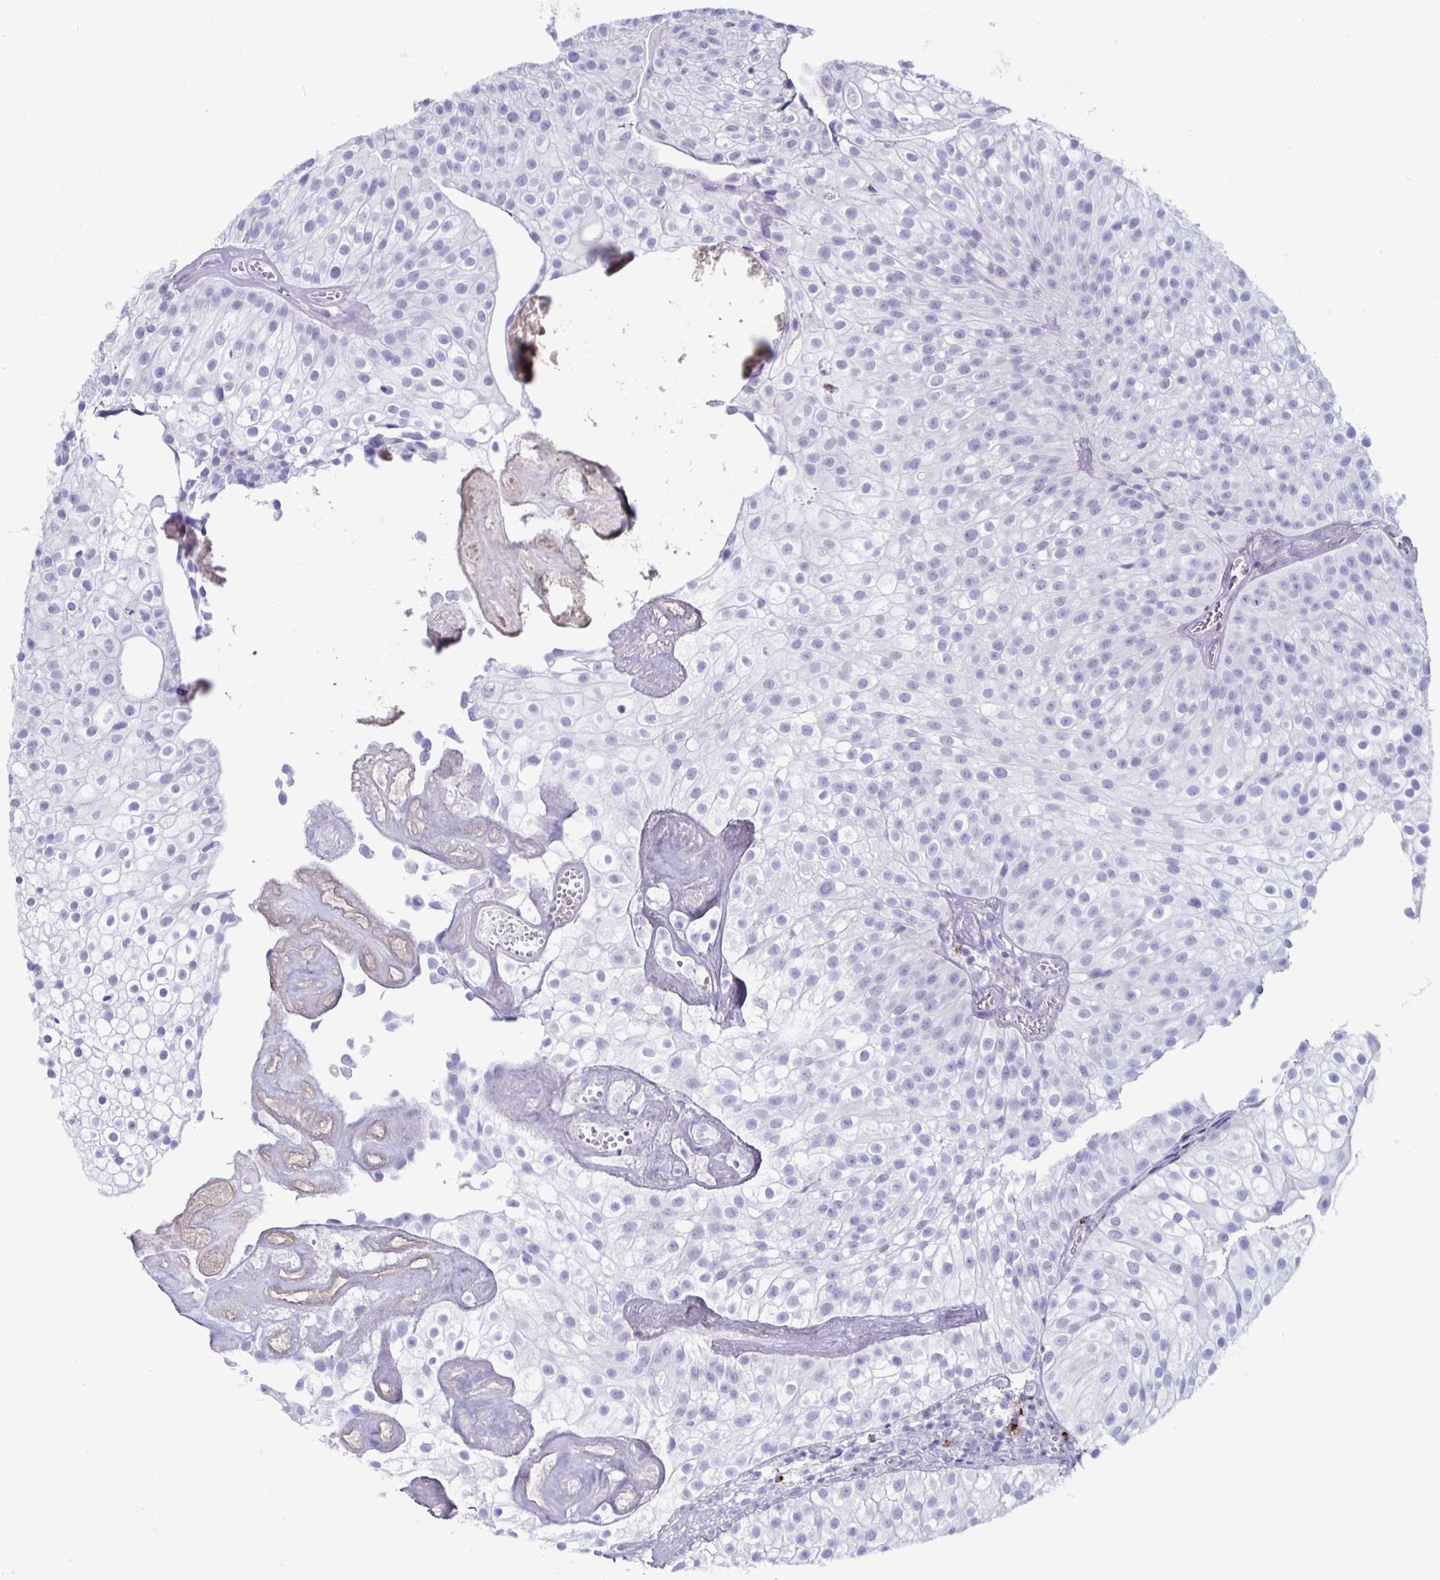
{"staining": {"intensity": "negative", "quantity": "none", "location": "none"}, "tissue": "urothelial cancer", "cell_type": "Tumor cells", "image_type": "cancer", "snomed": [{"axis": "morphology", "description": "Urothelial carcinoma, Low grade"}, {"axis": "topography", "description": "Urinary bladder"}], "caption": "The immunohistochemistry image has no significant staining in tumor cells of low-grade urothelial carcinoma tissue.", "gene": "GZMK", "patient": {"sex": "male", "age": 70}}